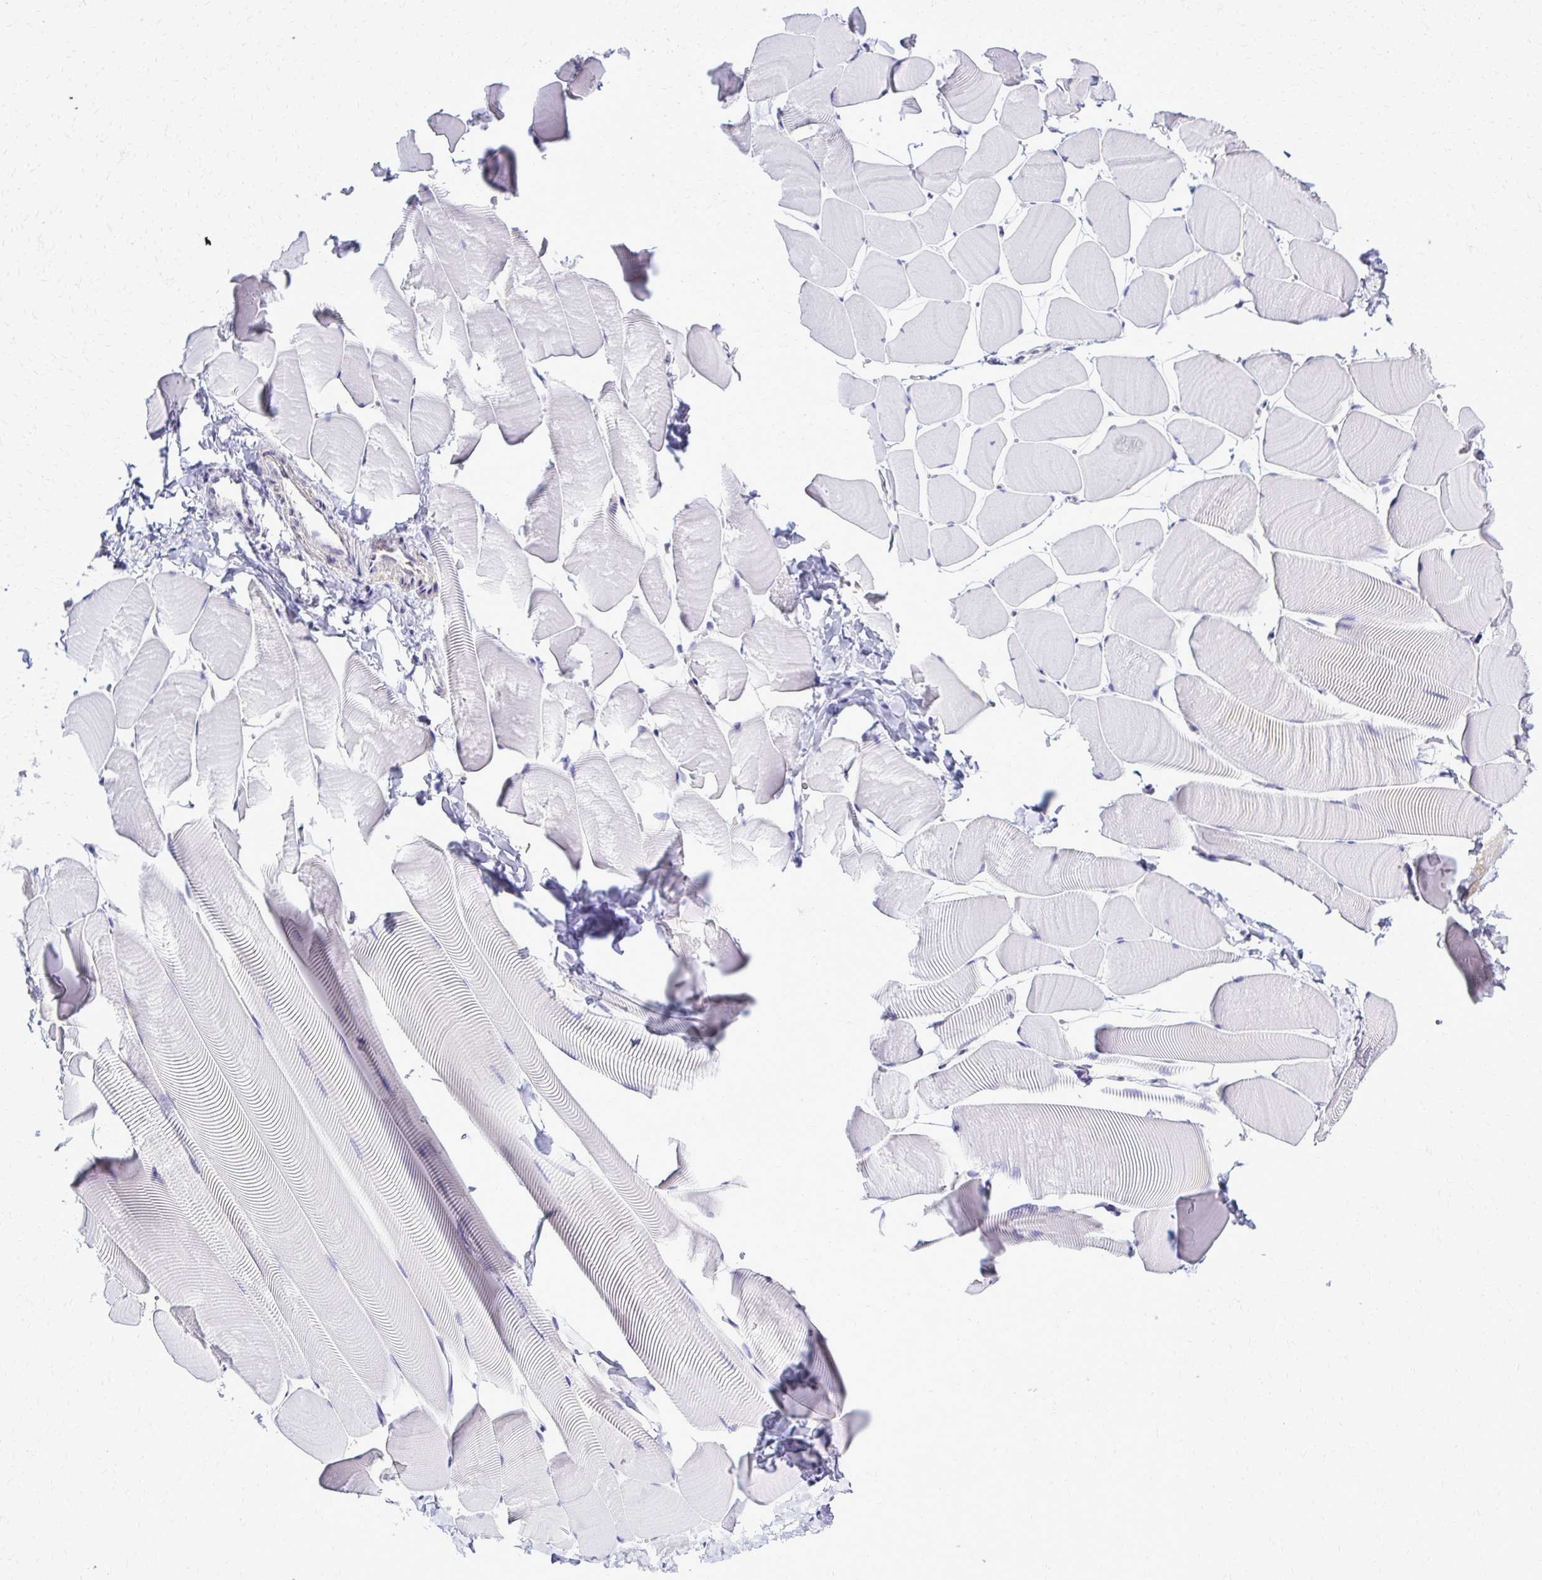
{"staining": {"intensity": "negative", "quantity": "none", "location": "none"}, "tissue": "skeletal muscle", "cell_type": "Myocytes", "image_type": "normal", "snomed": [{"axis": "morphology", "description": "Normal tissue, NOS"}, {"axis": "topography", "description": "Skeletal muscle"}], "caption": "A high-resolution histopathology image shows immunohistochemistry (IHC) staining of normal skeletal muscle, which reveals no significant positivity in myocytes.", "gene": "RASL11B", "patient": {"sex": "male", "age": 25}}